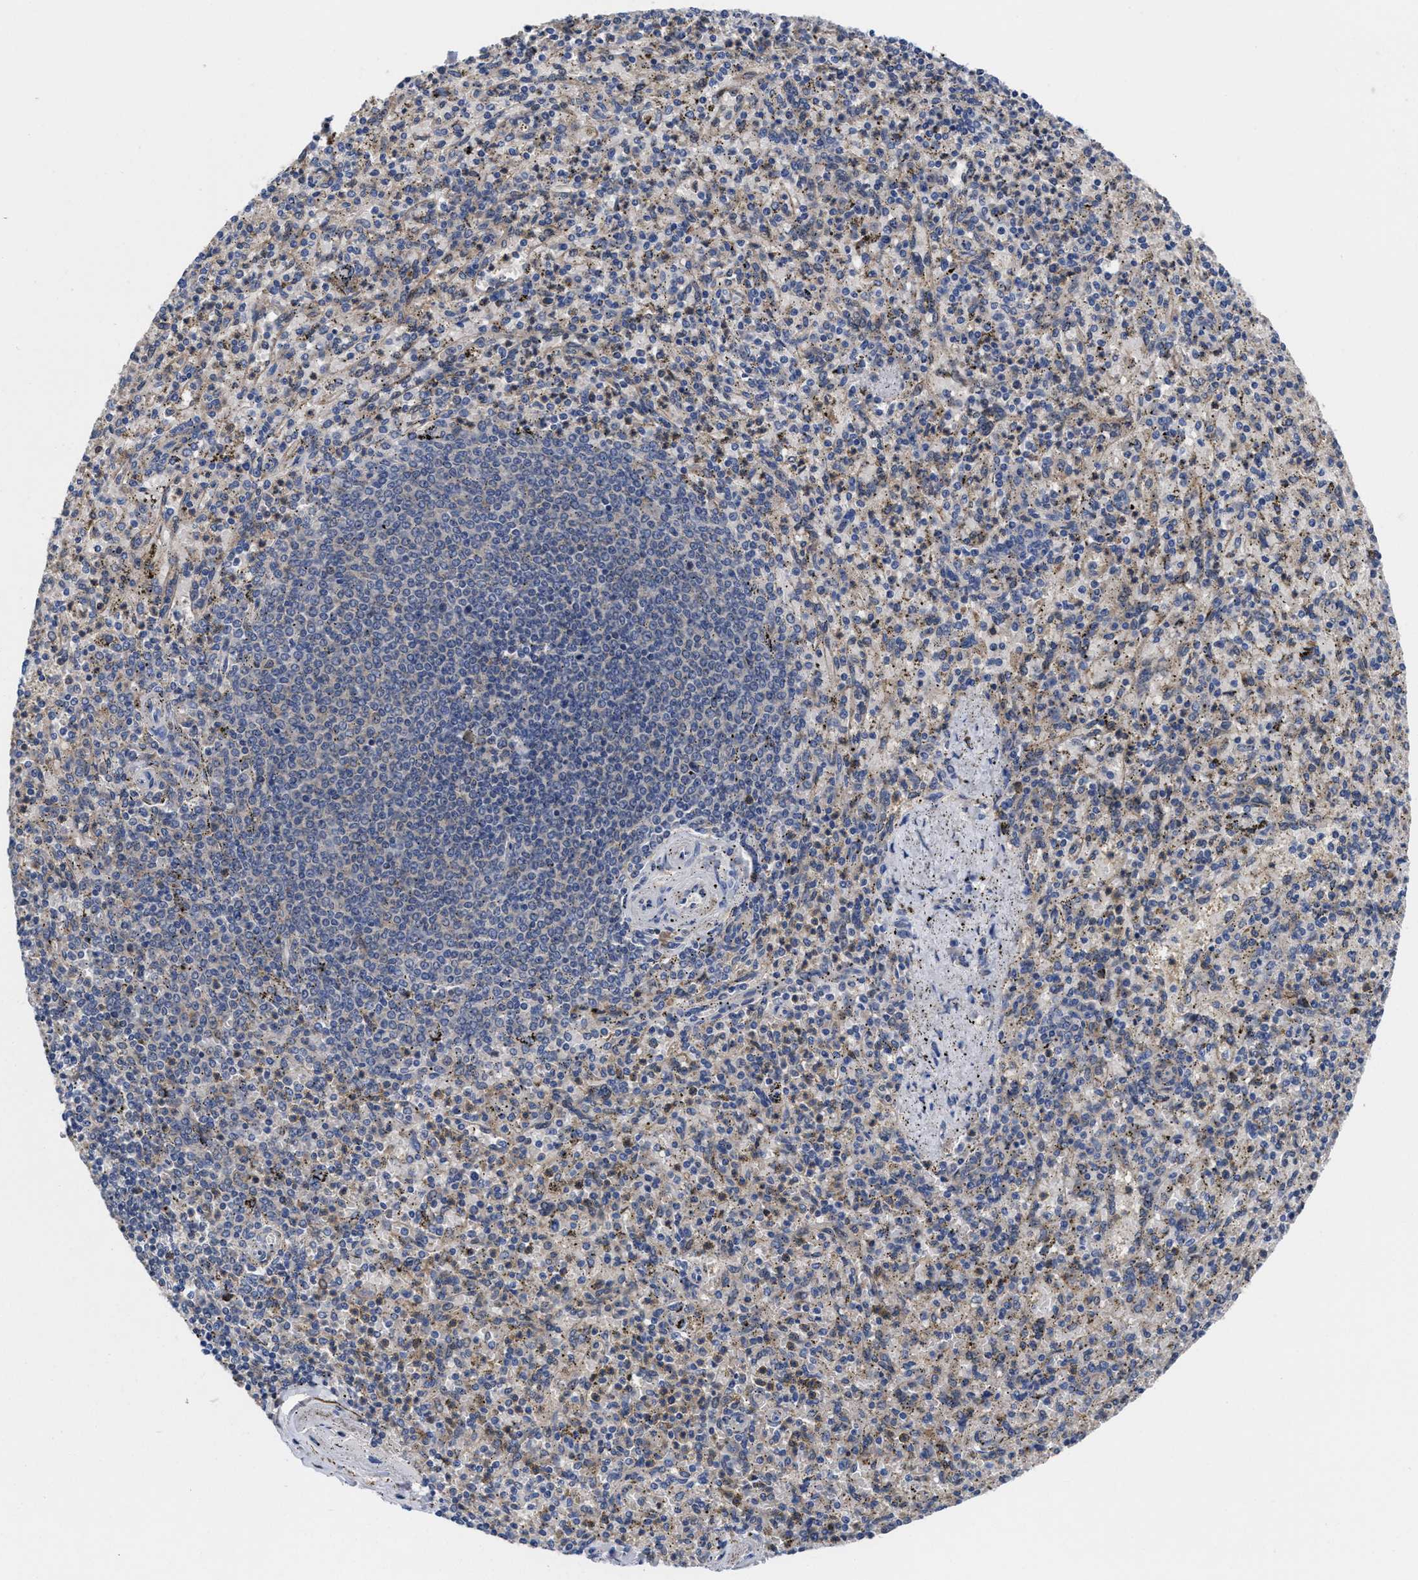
{"staining": {"intensity": "moderate", "quantity": "25%-75%", "location": "cytoplasmic/membranous"}, "tissue": "spleen", "cell_type": "Cells in red pulp", "image_type": "normal", "snomed": [{"axis": "morphology", "description": "Normal tissue, NOS"}, {"axis": "topography", "description": "Spleen"}], "caption": "This photomicrograph shows normal spleen stained with IHC to label a protein in brown. The cytoplasmic/membranous of cells in red pulp show moderate positivity for the protein. Nuclei are counter-stained blue.", "gene": "TXNDC17", "patient": {"sex": "male", "age": 72}}